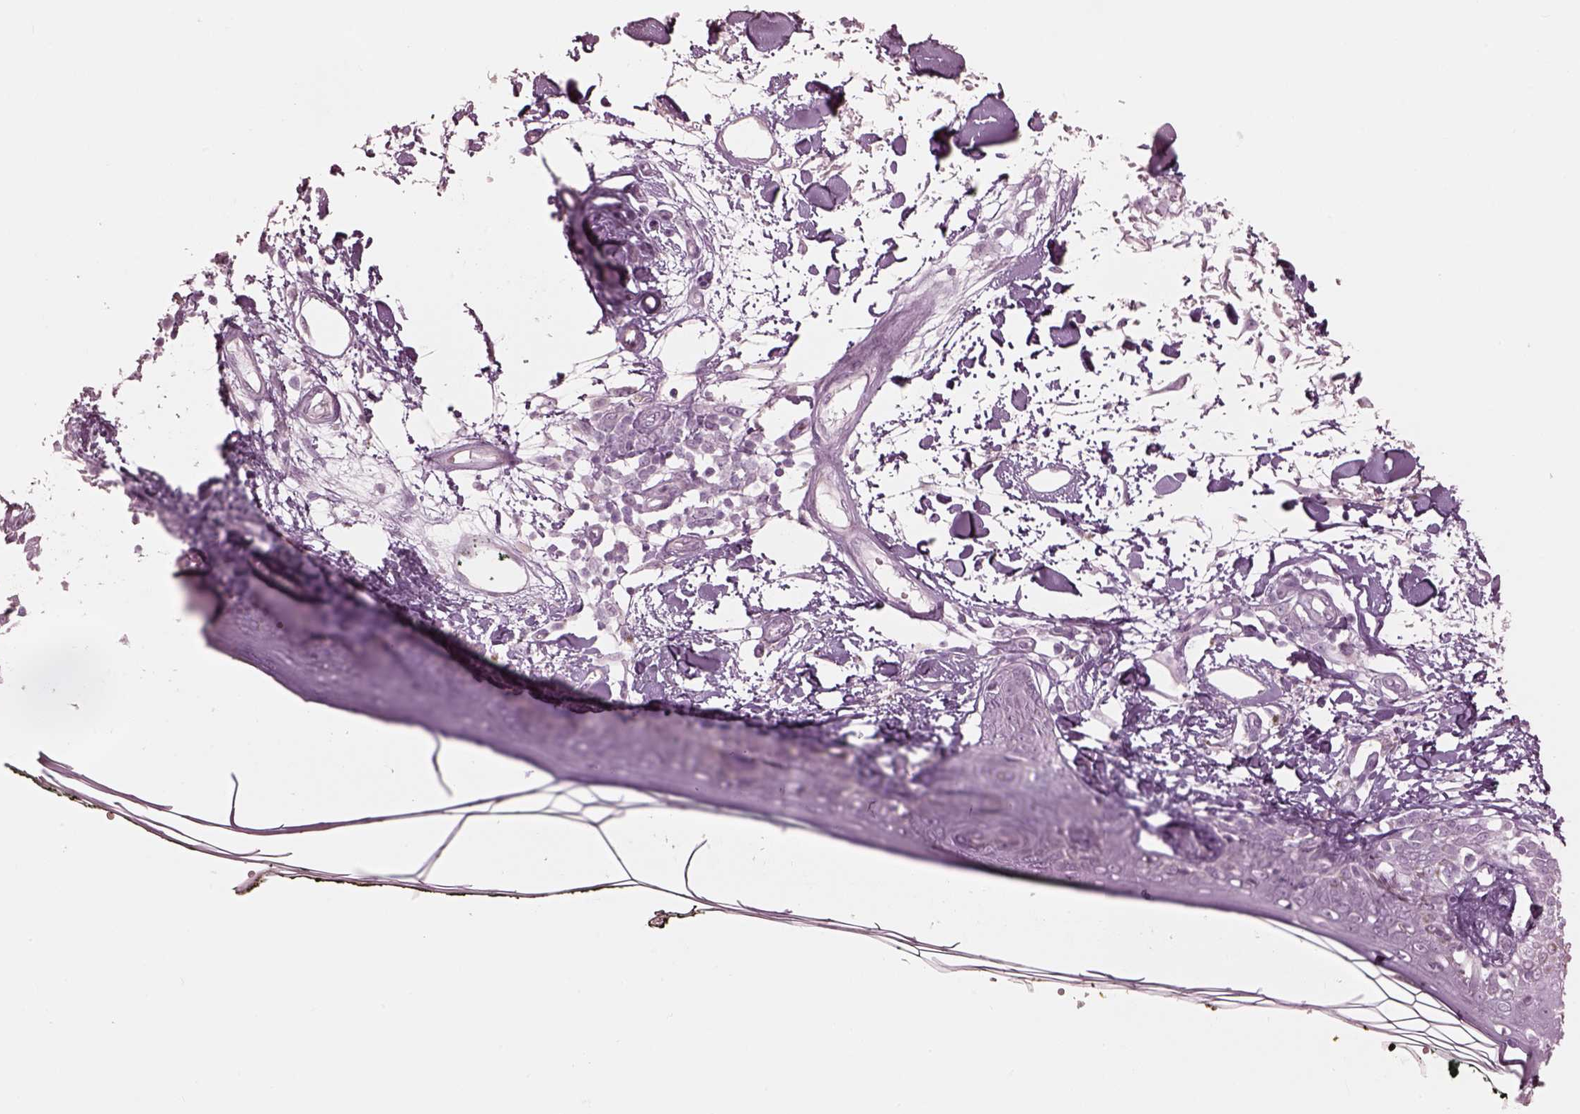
{"staining": {"intensity": "negative", "quantity": "none", "location": "none"}, "tissue": "skin", "cell_type": "Fibroblasts", "image_type": "normal", "snomed": [{"axis": "morphology", "description": "Normal tissue, NOS"}, {"axis": "topography", "description": "Skin"}], "caption": "The micrograph reveals no staining of fibroblasts in normal skin. The staining is performed using DAB (3,3'-diaminobenzidine) brown chromogen with nuclei counter-stained in using hematoxylin.", "gene": "KRTAP24", "patient": {"sex": "male", "age": 76}}